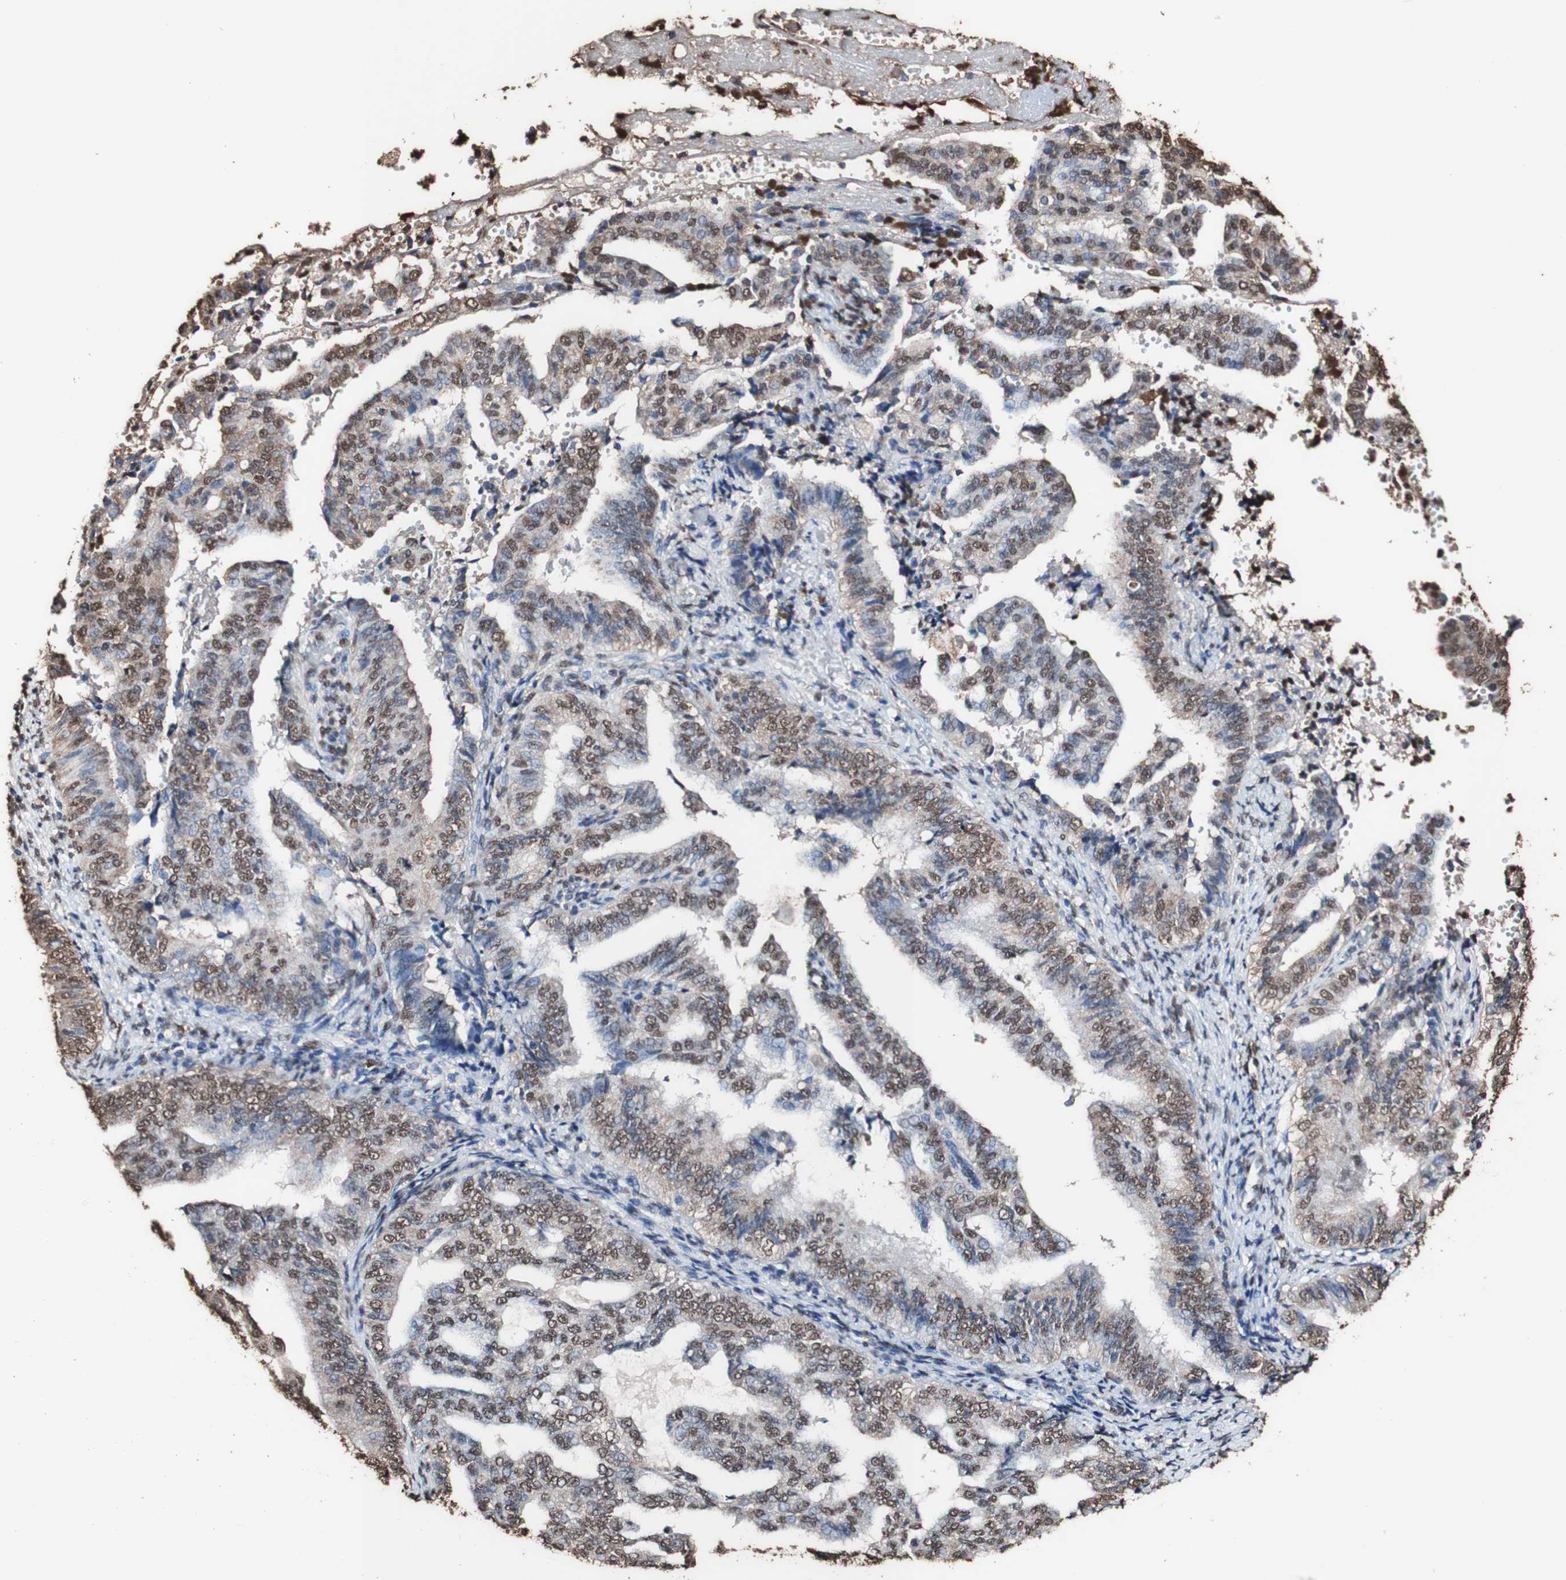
{"staining": {"intensity": "strong", "quantity": ">75%", "location": "cytoplasmic/membranous,nuclear"}, "tissue": "endometrial cancer", "cell_type": "Tumor cells", "image_type": "cancer", "snomed": [{"axis": "morphology", "description": "Adenocarcinoma, NOS"}, {"axis": "topography", "description": "Endometrium"}], "caption": "This is a micrograph of immunohistochemistry (IHC) staining of endometrial cancer, which shows strong staining in the cytoplasmic/membranous and nuclear of tumor cells.", "gene": "PIDD1", "patient": {"sex": "female", "age": 58}}